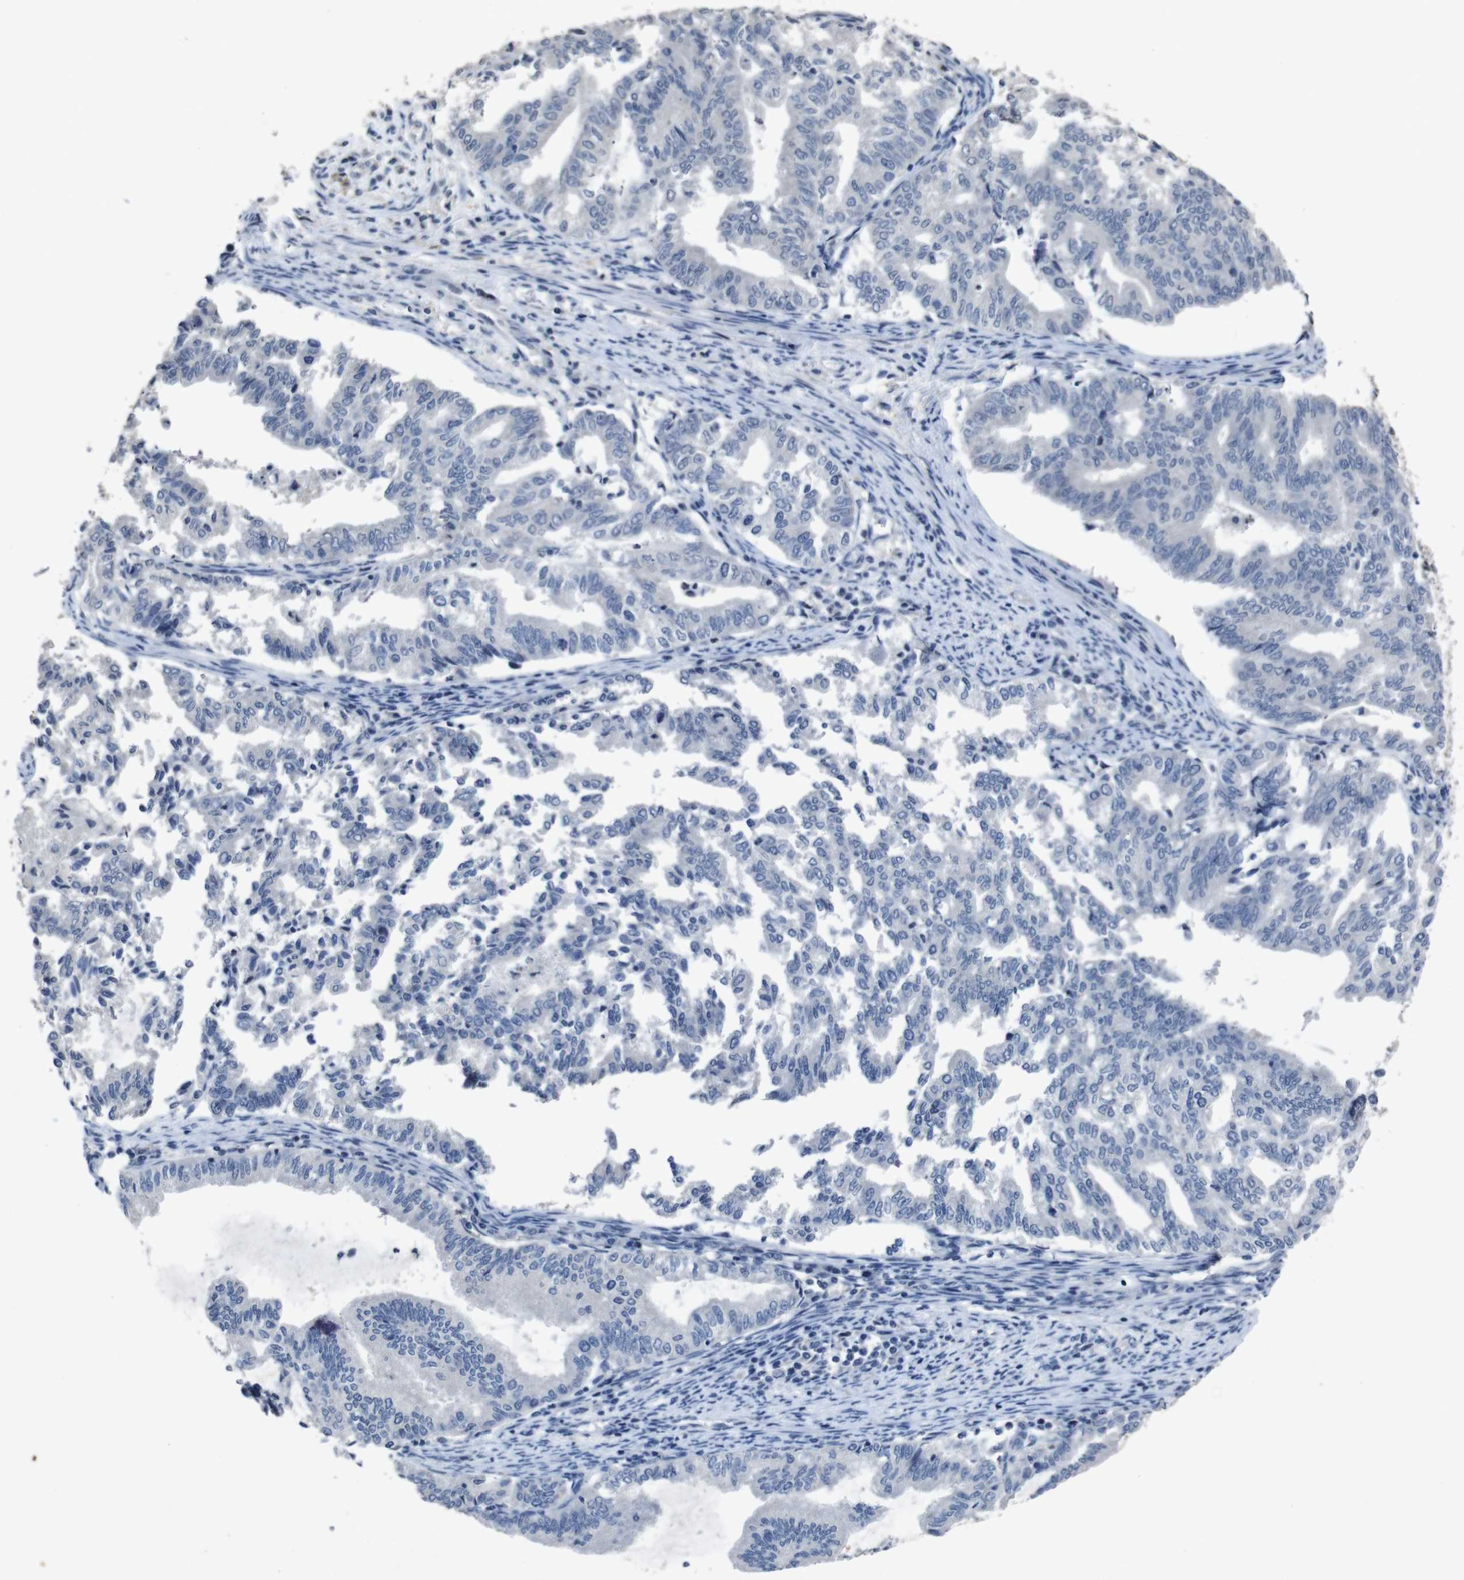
{"staining": {"intensity": "negative", "quantity": "none", "location": "none"}, "tissue": "endometrial cancer", "cell_type": "Tumor cells", "image_type": "cancer", "snomed": [{"axis": "morphology", "description": "Adenocarcinoma, NOS"}, {"axis": "topography", "description": "Endometrium"}], "caption": "Immunohistochemical staining of human adenocarcinoma (endometrial) reveals no significant positivity in tumor cells.", "gene": "AKT3", "patient": {"sex": "female", "age": 79}}